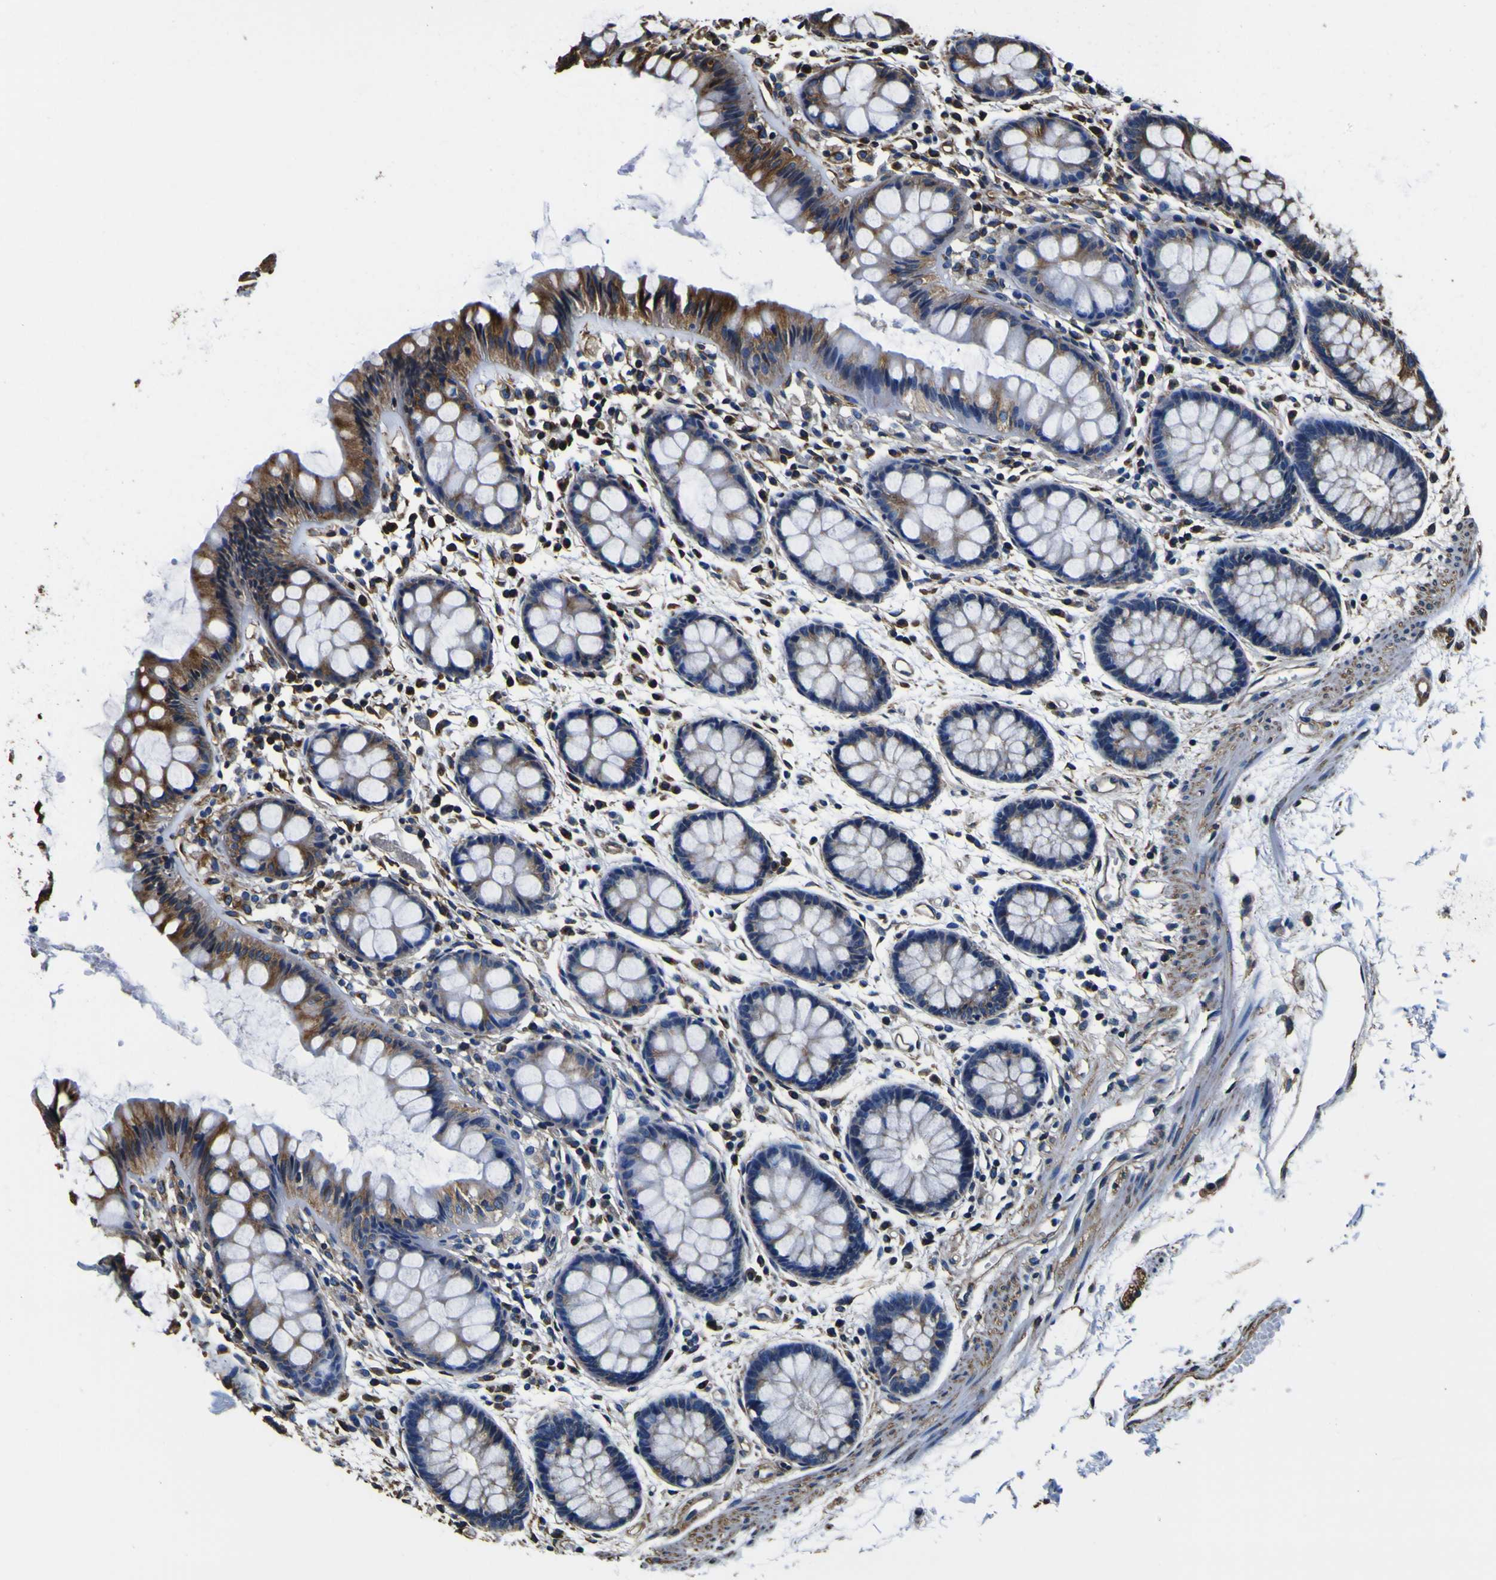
{"staining": {"intensity": "moderate", "quantity": "25%-75%", "location": "cytoplasmic/membranous"}, "tissue": "rectum", "cell_type": "Glandular cells", "image_type": "normal", "snomed": [{"axis": "morphology", "description": "Normal tissue, NOS"}, {"axis": "topography", "description": "Rectum"}], "caption": "Moderate cytoplasmic/membranous expression for a protein is present in approximately 25%-75% of glandular cells of benign rectum using immunohistochemistry.", "gene": "TUBA1B", "patient": {"sex": "female", "age": 66}}